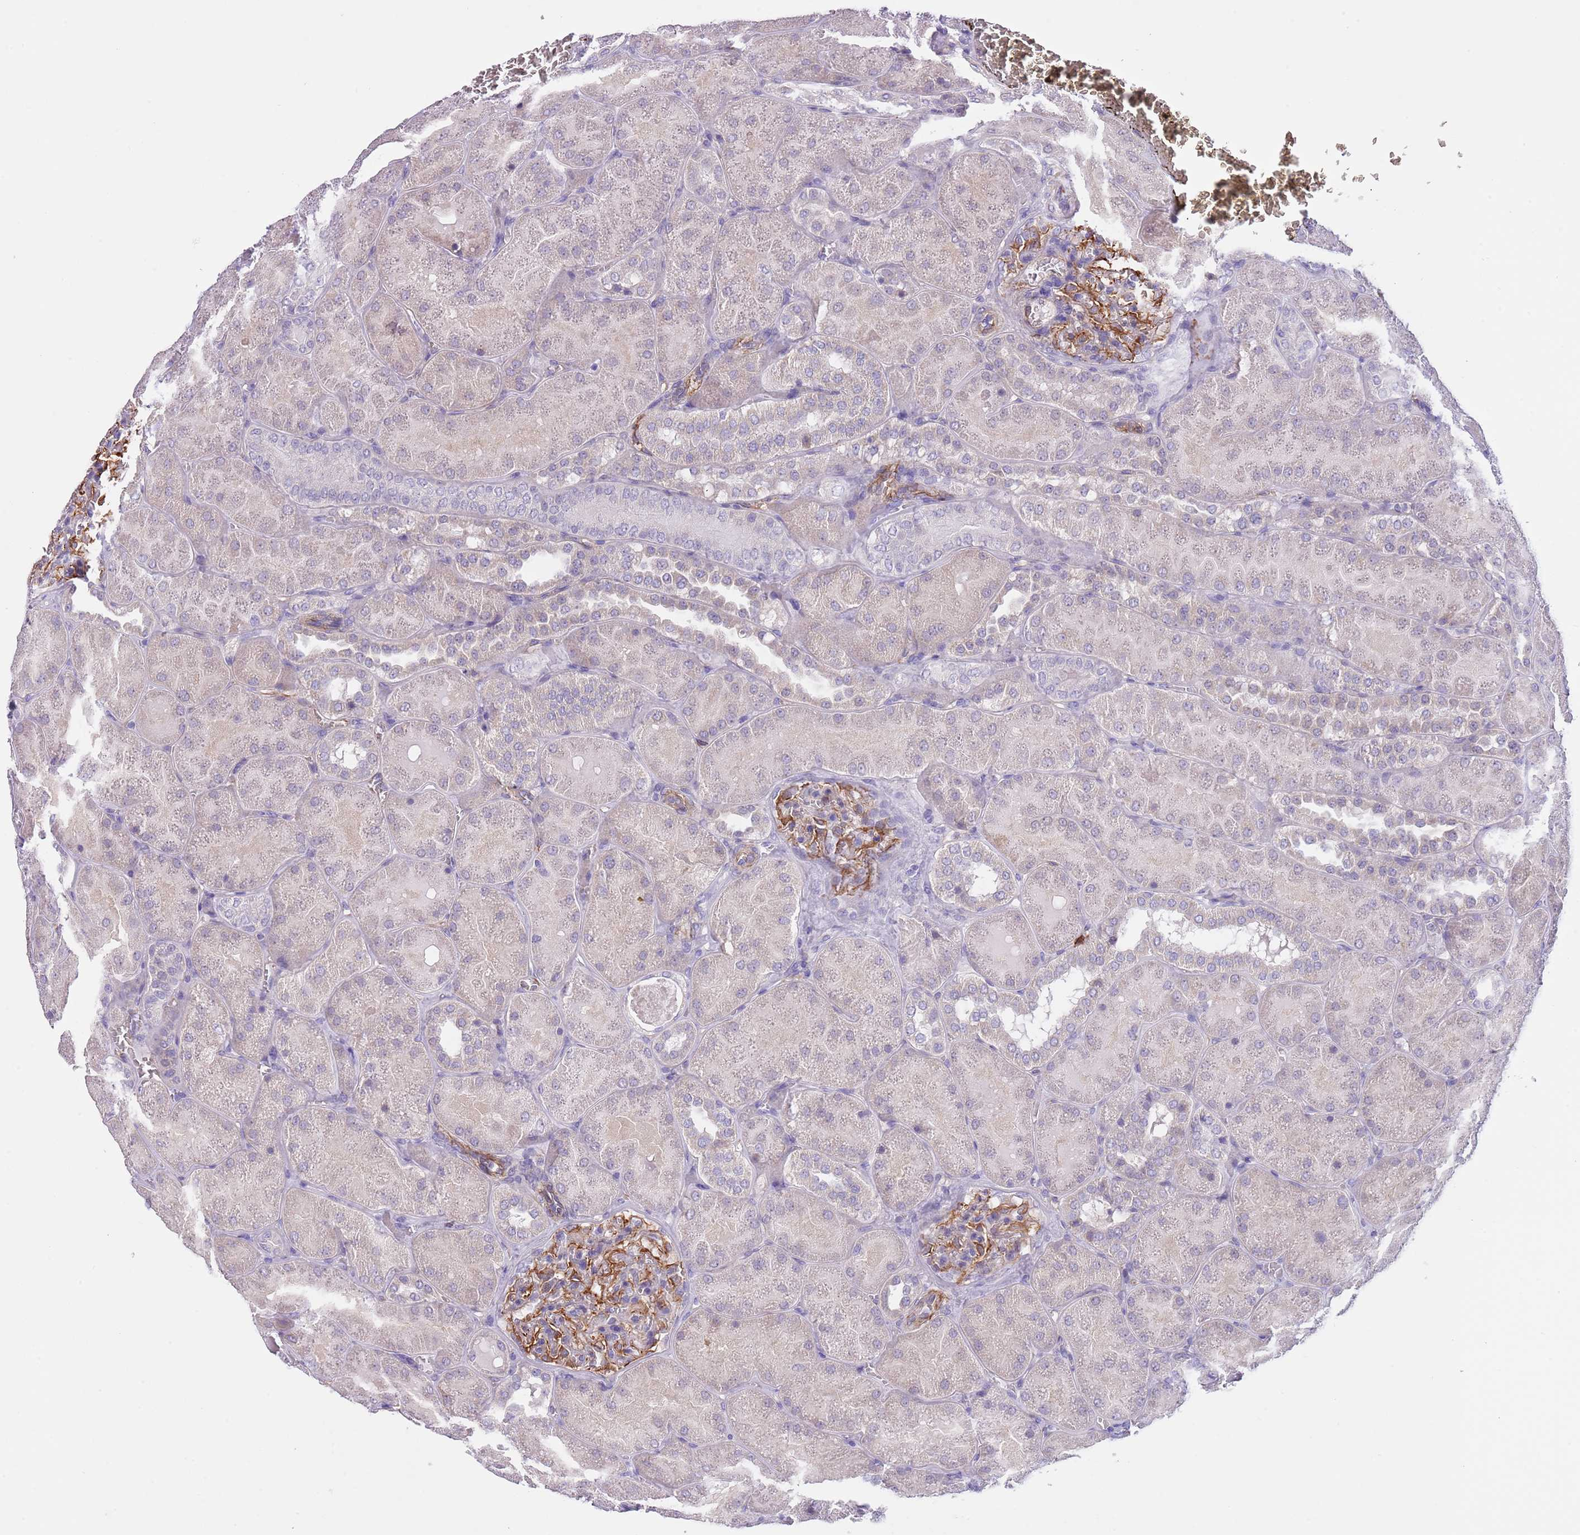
{"staining": {"intensity": "moderate", "quantity": "25%-75%", "location": "cytoplasmic/membranous"}, "tissue": "kidney", "cell_type": "Cells in glomeruli", "image_type": "normal", "snomed": [{"axis": "morphology", "description": "Normal tissue, NOS"}, {"axis": "topography", "description": "Kidney"}], "caption": "Protein expression analysis of unremarkable human kidney reveals moderate cytoplasmic/membranous positivity in approximately 25%-75% of cells in glomeruli. (DAB (3,3'-diaminobenzidine) = brown stain, brightfield microscopy at high magnification).", "gene": "TSGA13", "patient": {"sex": "male", "age": 28}}